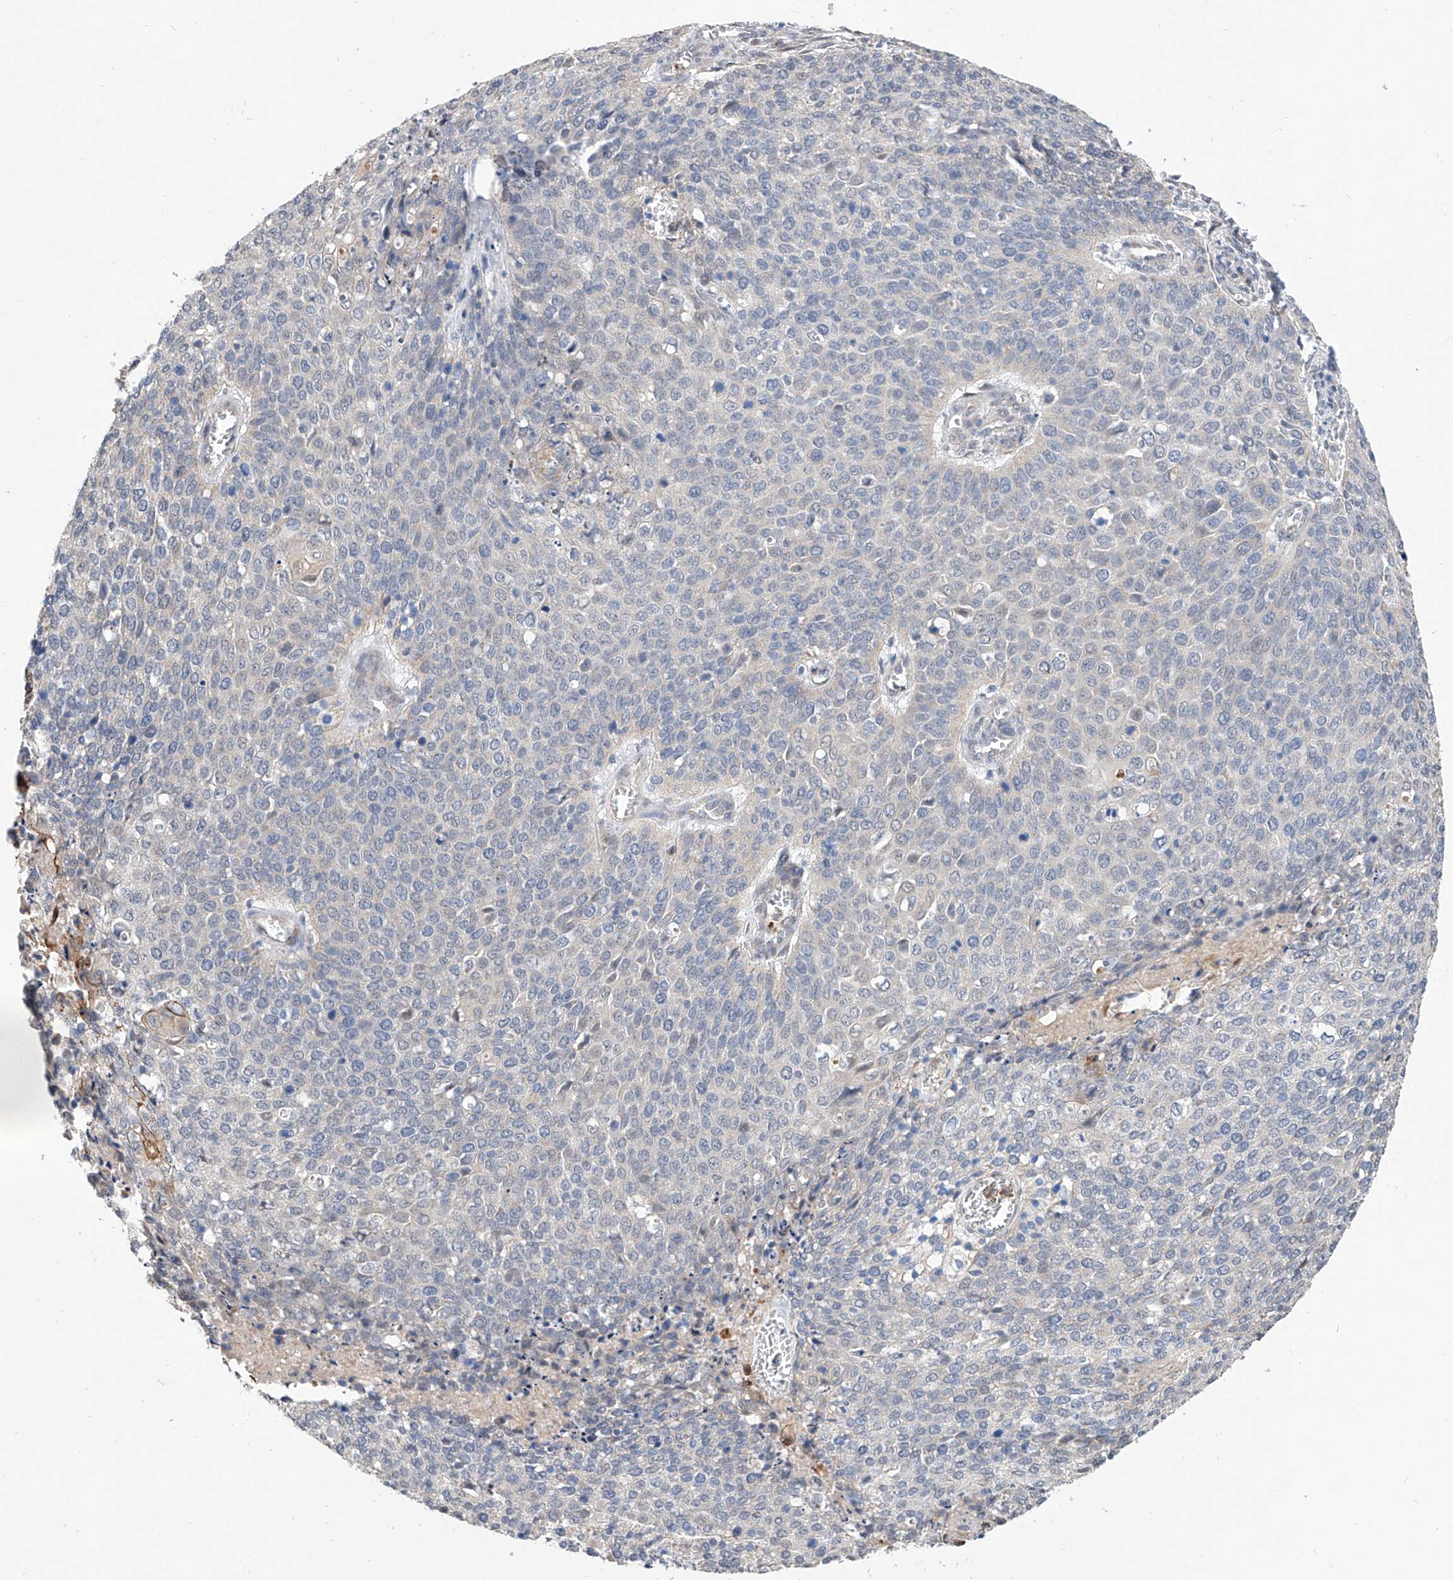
{"staining": {"intensity": "negative", "quantity": "none", "location": "none"}, "tissue": "cervical cancer", "cell_type": "Tumor cells", "image_type": "cancer", "snomed": [{"axis": "morphology", "description": "Squamous cell carcinoma, NOS"}, {"axis": "topography", "description": "Cervix"}], "caption": "Human cervical cancer stained for a protein using IHC displays no positivity in tumor cells.", "gene": "MFSD4B", "patient": {"sex": "female", "age": 39}}